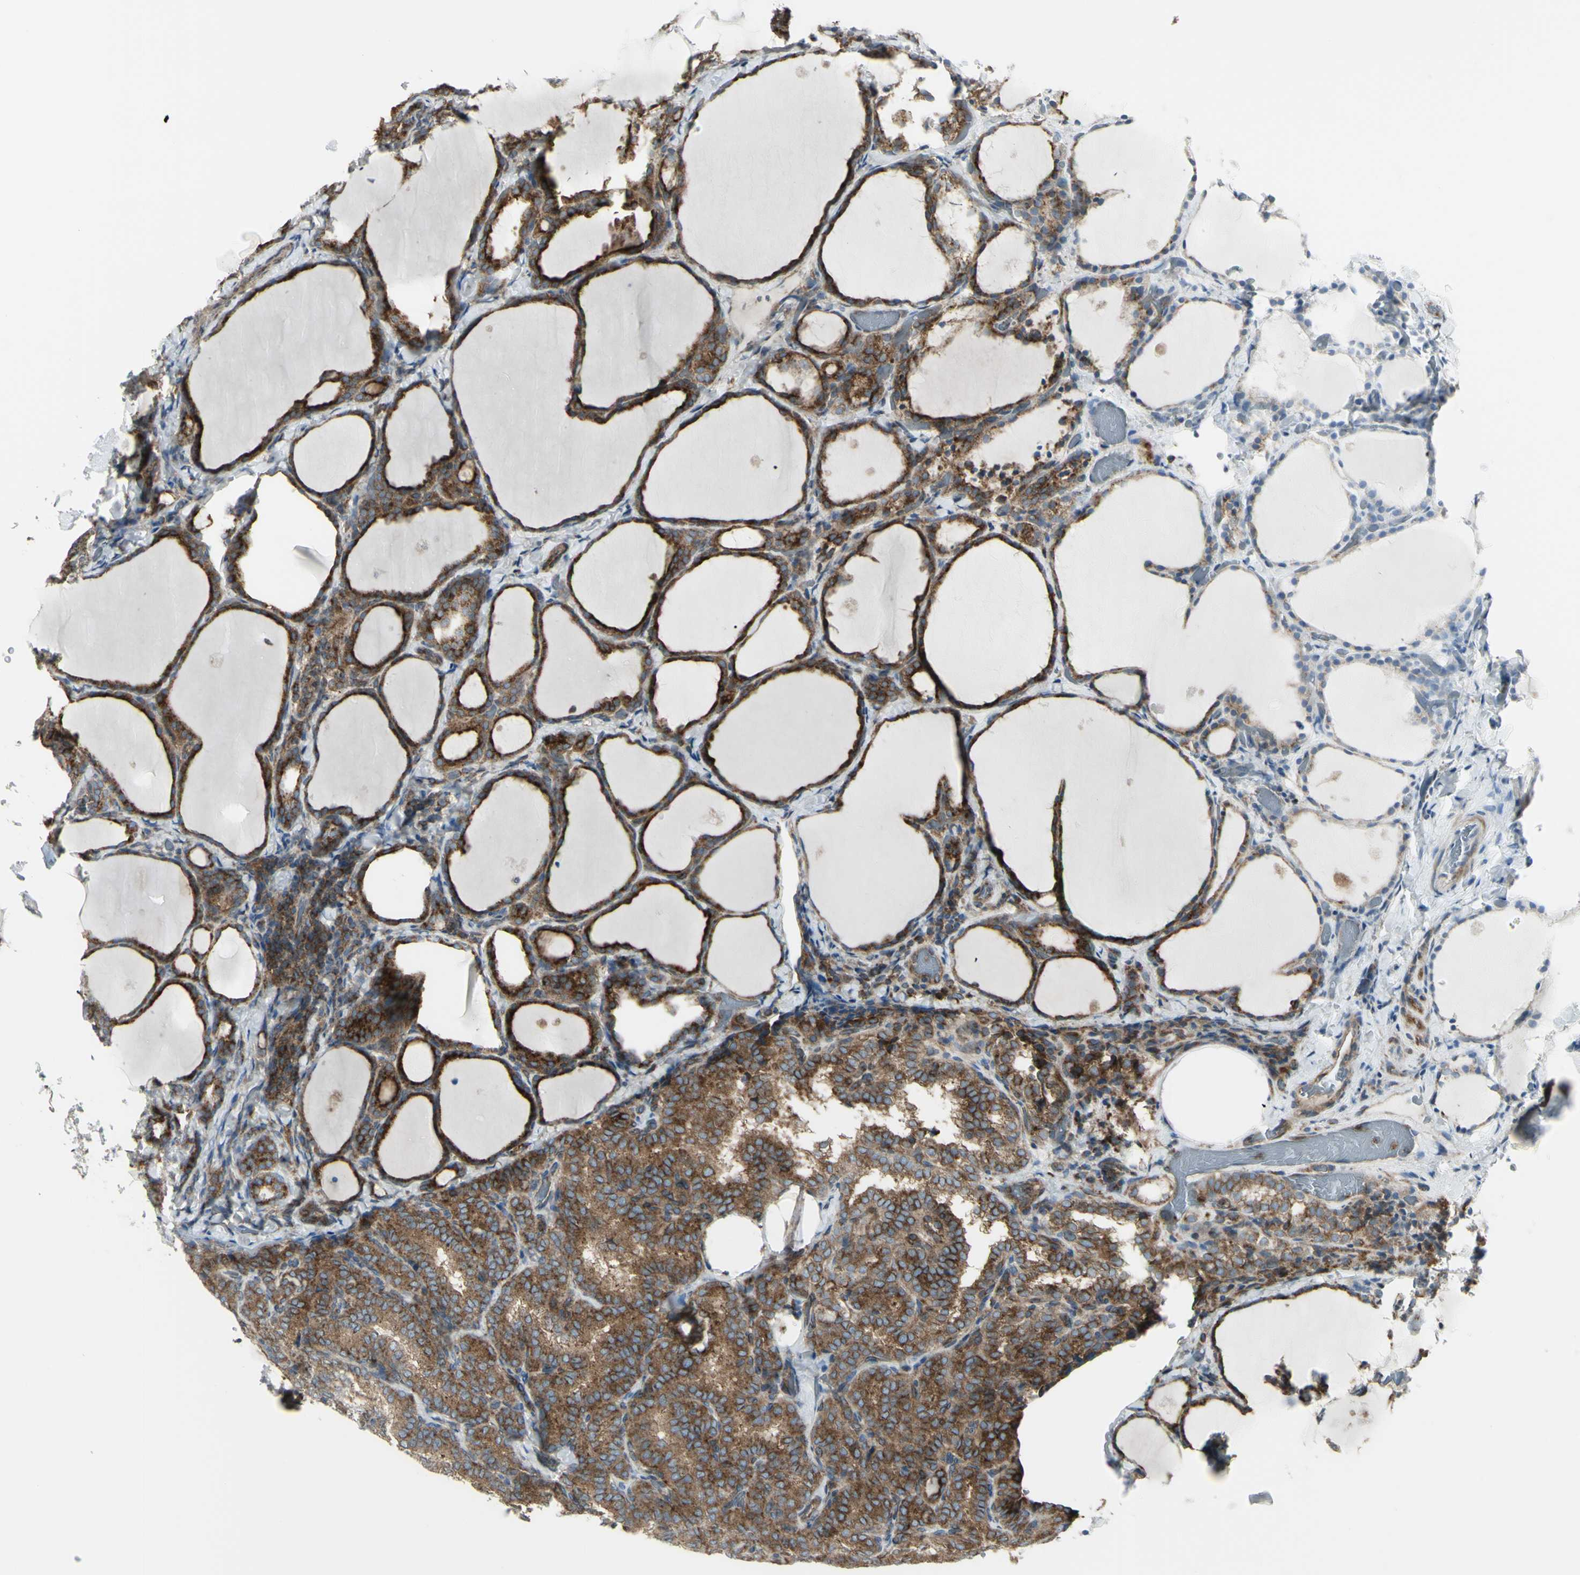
{"staining": {"intensity": "strong", "quantity": ">75%", "location": "cytoplasmic/membranous"}, "tissue": "thyroid cancer", "cell_type": "Tumor cells", "image_type": "cancer", "snomed": [{"axis": "morphology", "description": "Normal tissue, NOS"}, {"axis": "morphology", "description": "Papillary adenocarcinoma, NOS"}, {"axis": "topography", "description": "Thyroid gland"}], "caption": "Protein staining of thyroid papillary adenocarcinoma tissue shows strong cytoplasmic/membranous staining in about >75% of tumor cells.", "gene": "NAPA", "patient": {"sex": "female", "age": 30}}